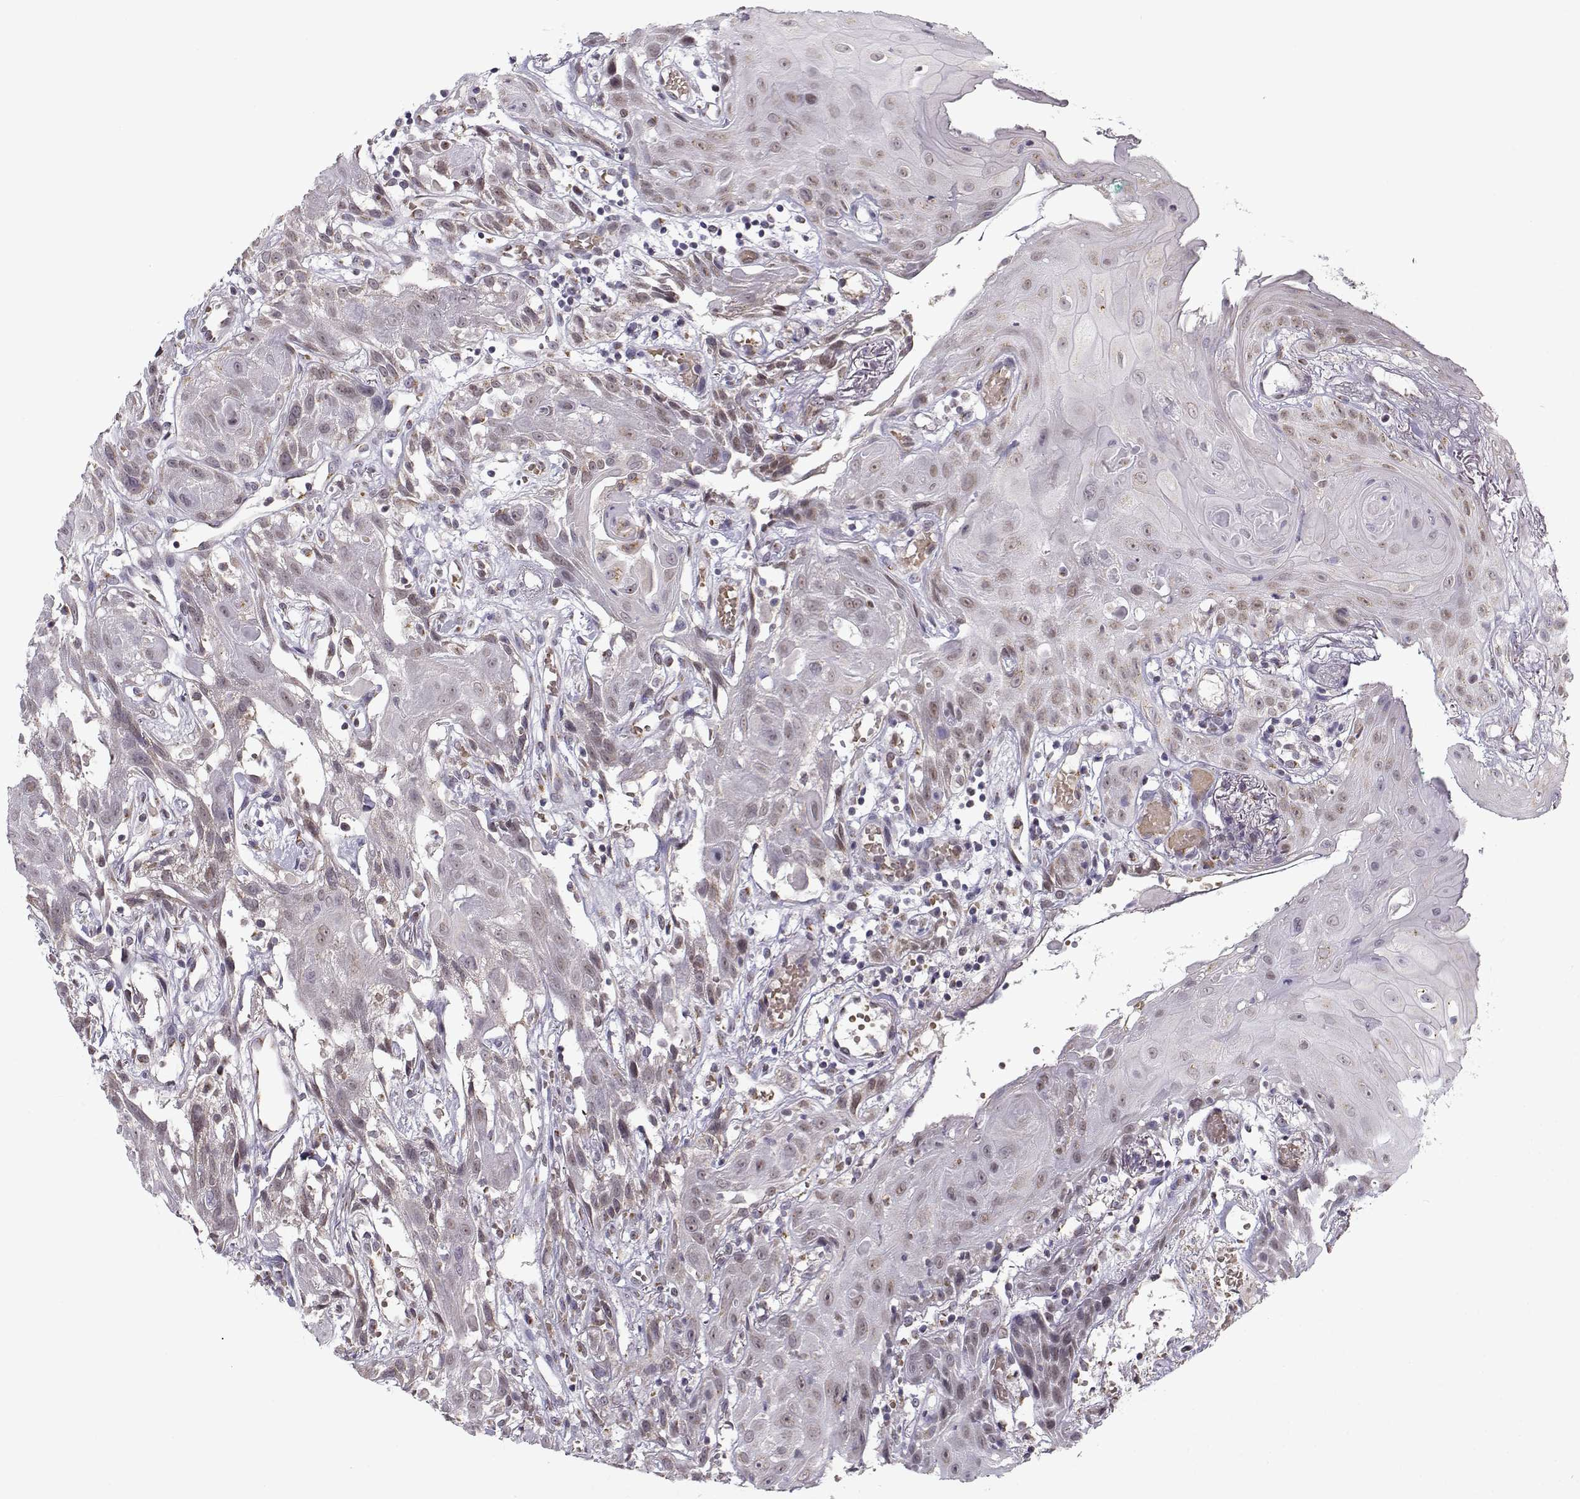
{"staining": {"intensity": "negative", "quantity": "none", "location": "none"}, "tissue": "head and neck cancer", "cell_type": "Tumor cells", "image_type": "cancer", "snomed": [{"axis": "morphology", "description": "Normal tissue, NOS"}, {"axis": "morphology", "description": "Squamous cell carcinoma, NOS"}, {"axis": "topography", "description": "Oral tissue"}, {"axis": "topography", "description": "Salivary gland"}, {"axis": "topography", "description": "Head-Neck"}], "caption": "The IHC photomicrograph has no significant expression in tumor cells of squamous cell carcinoma (head and neck) tissue. (DAB immunohistochemistry, high magnification).", "gene": "SLC4A5", "patient": {"sex": "female", "age": 62}}